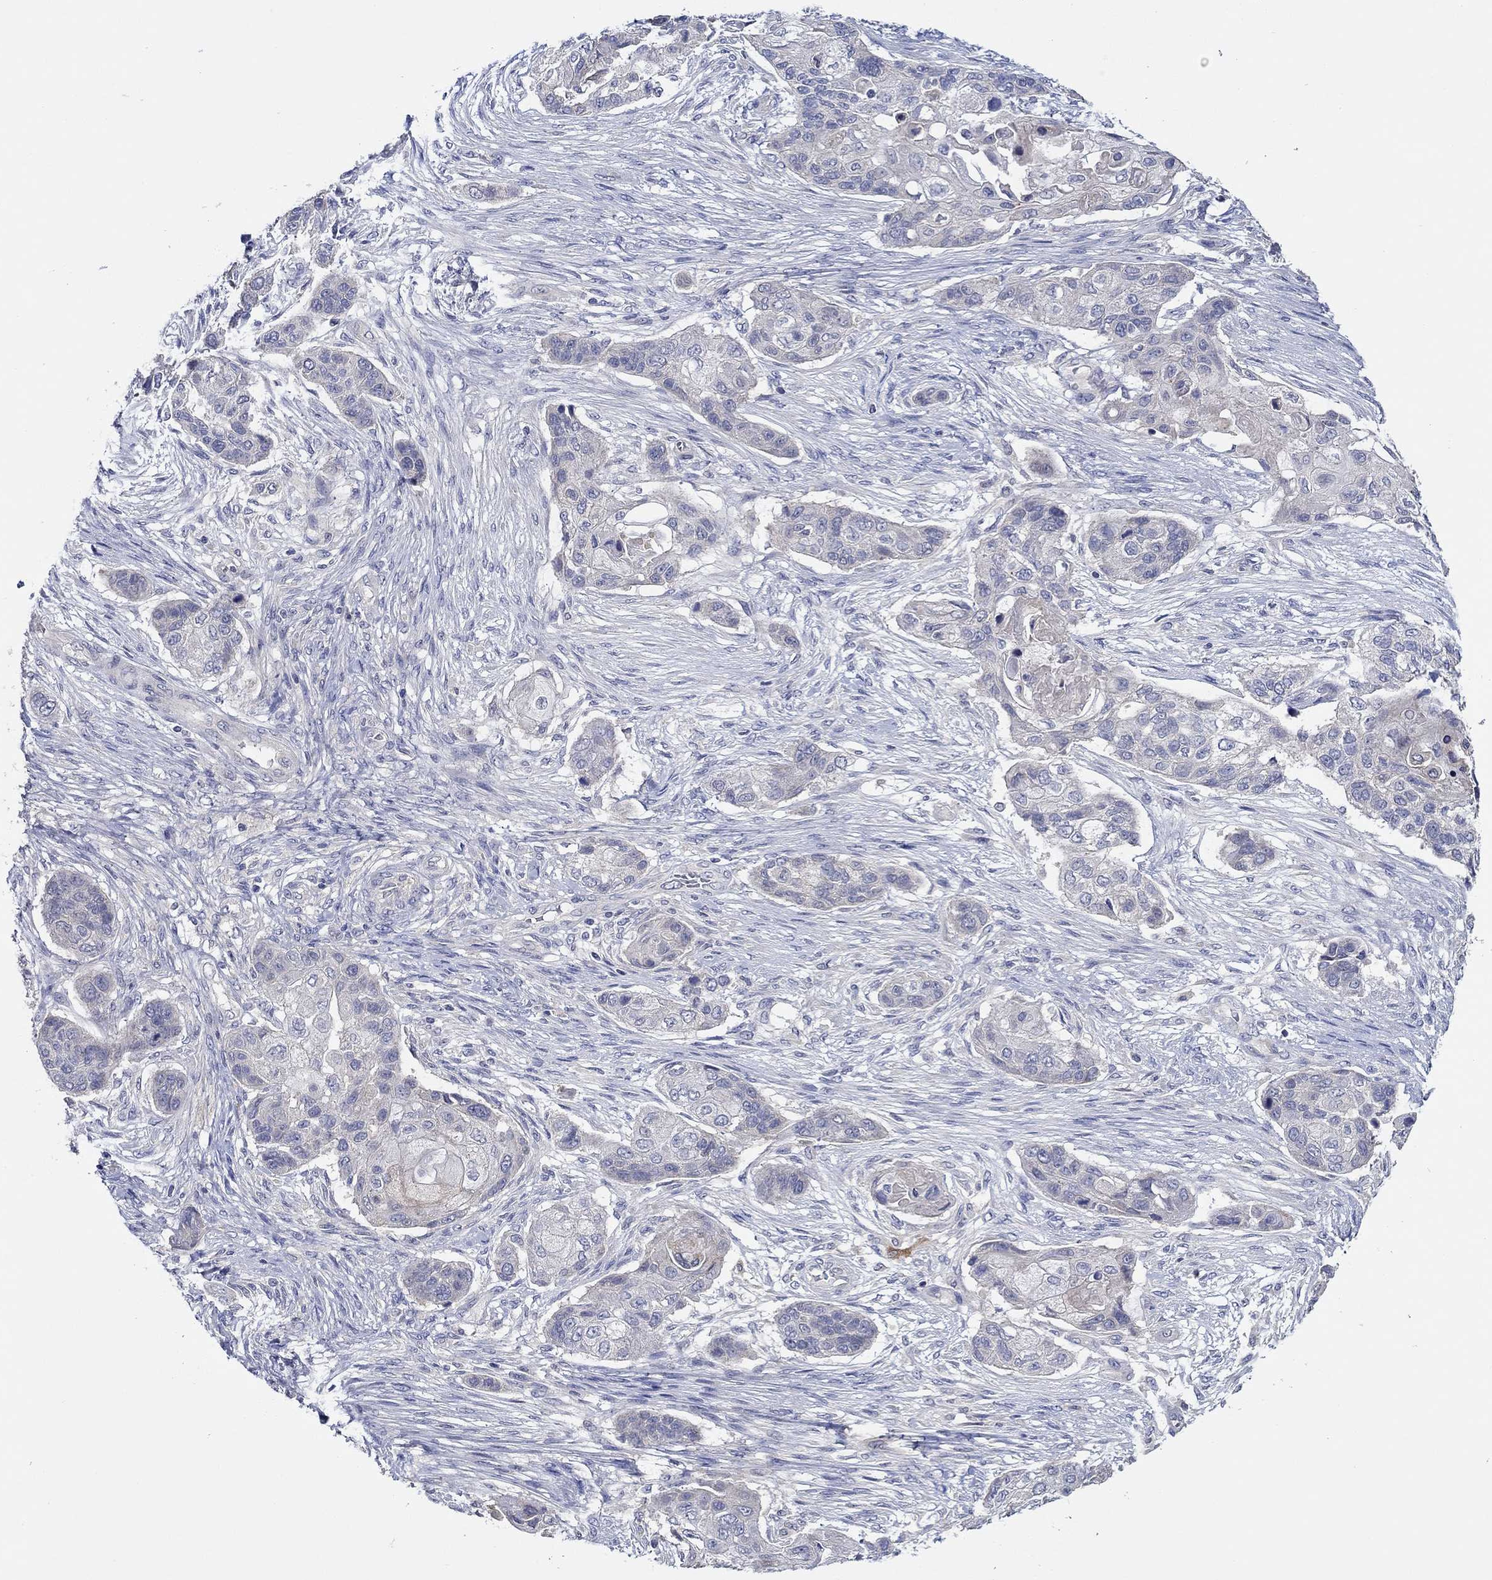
{"staining": {"intensity": "negative", "quantity": "none", "location": "none"}, "tissue": "lung cancer", "cell_type": "Tumor cells", "image_type": "cancer", "snomed": [{"axis": "morphology", "description": "Squamous cell carcinoma, NOS"}, {"axis": "topography", "description": "Lung"}], "caption": "Tumor cells show no significant expression in lung squamous cell carcinoma.", "gene": "CHIT1", "patient": {"sex": "male", "age": 69}}